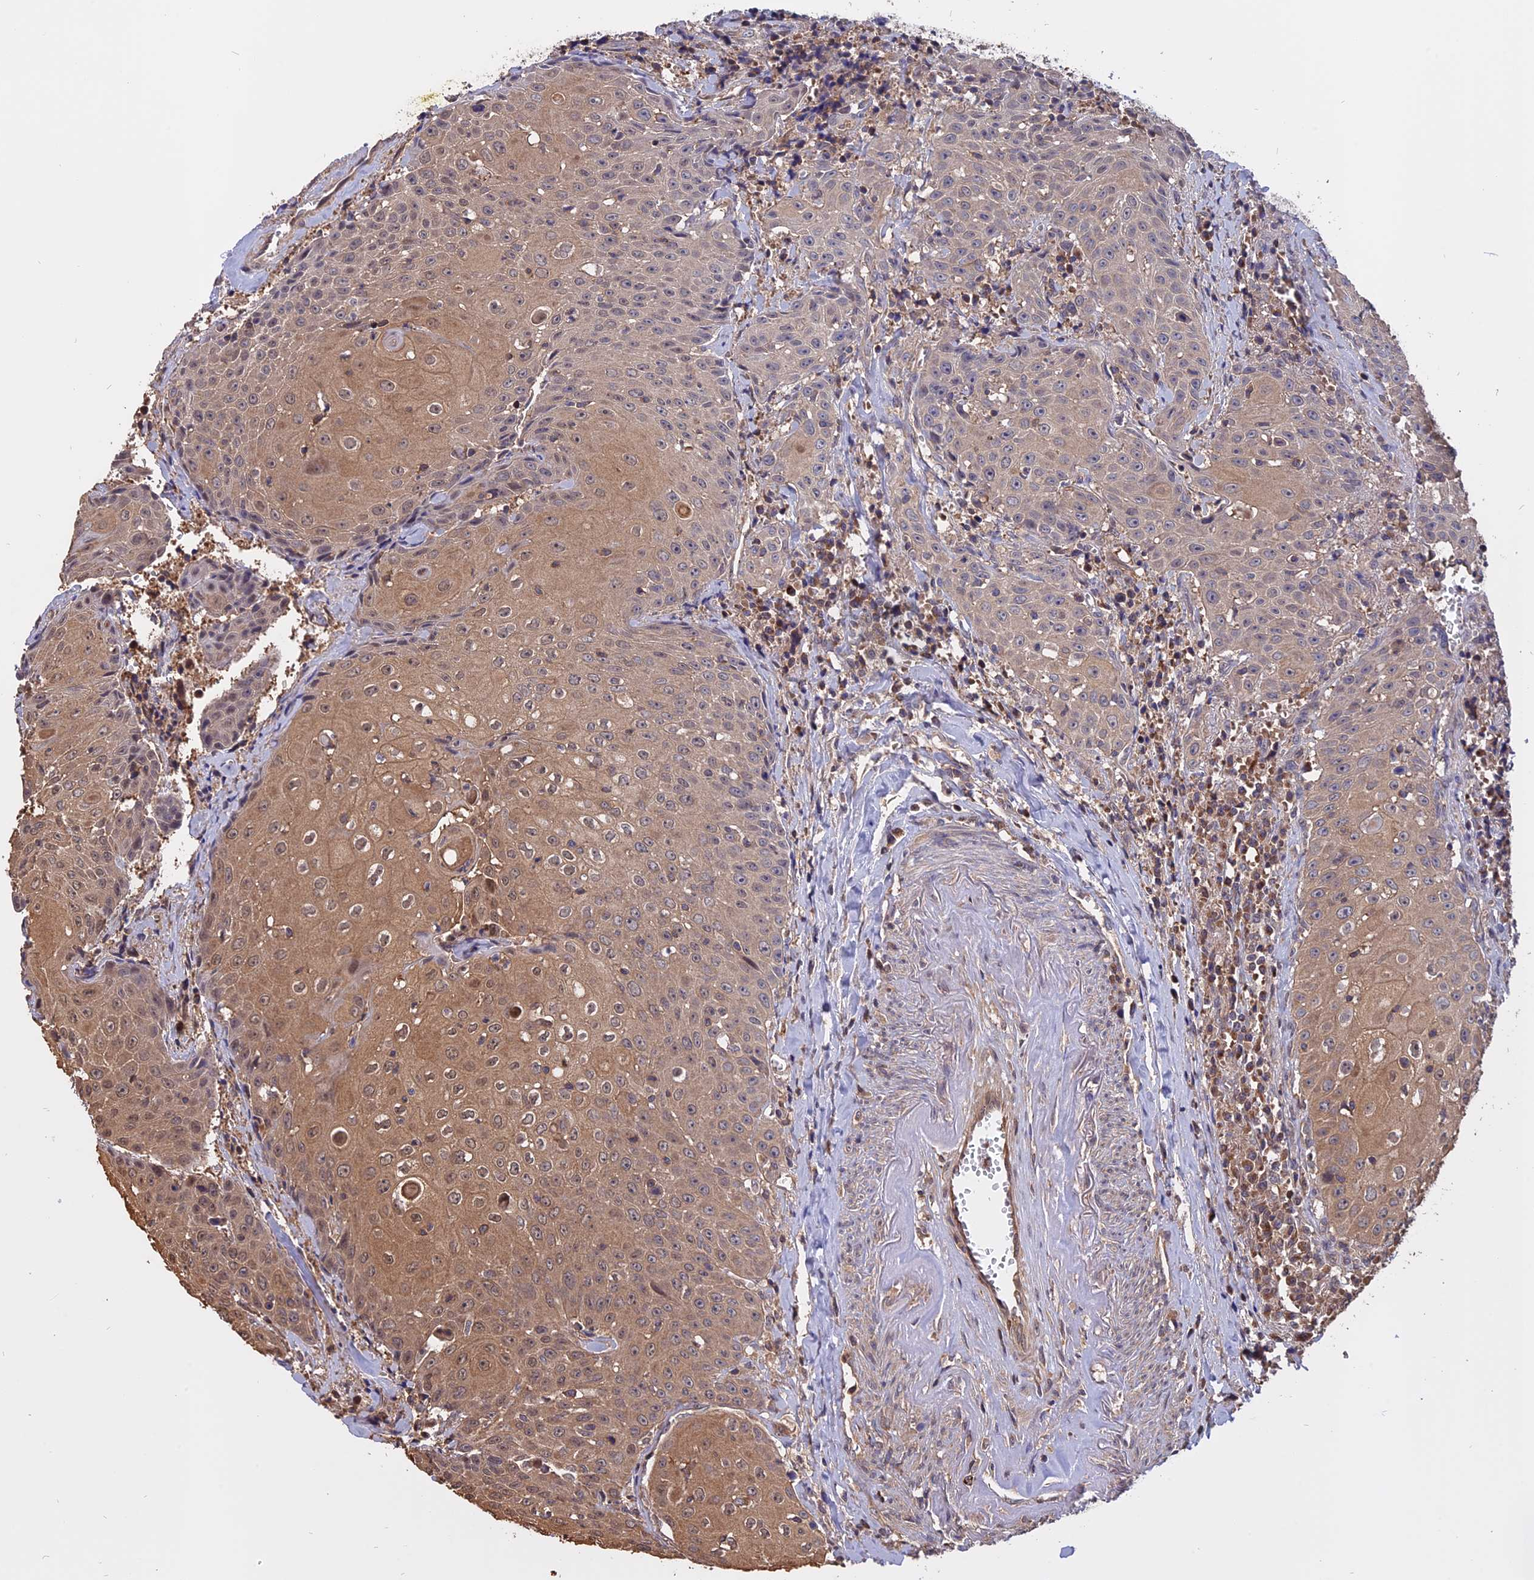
{"staining": {"intensity": "moderate", "quantity": ">75%", "location": "cytoplasmic/membranous,nuclear"}, "tissue": "head and neck cancer", "cell_type": "Tumor cells", "image_type": "cancer", "snomed": [{"axis": "morphology", "description": "Squamous cell carcinoma, NOS"}, {"axis": "topography", "description": "Oral tissue"}, {"axis": "topography", "description": "Head-Neck"}], "caption": "A histopathology image of human head and neck cancer (squamous cell carcinoma) stained for a protein reveals moderate cytoplasmic/membranous and nuclear brown staining in tumor cells.", "gene": "CARMIL2", "patient": {"sex": "female", "age": 82}}